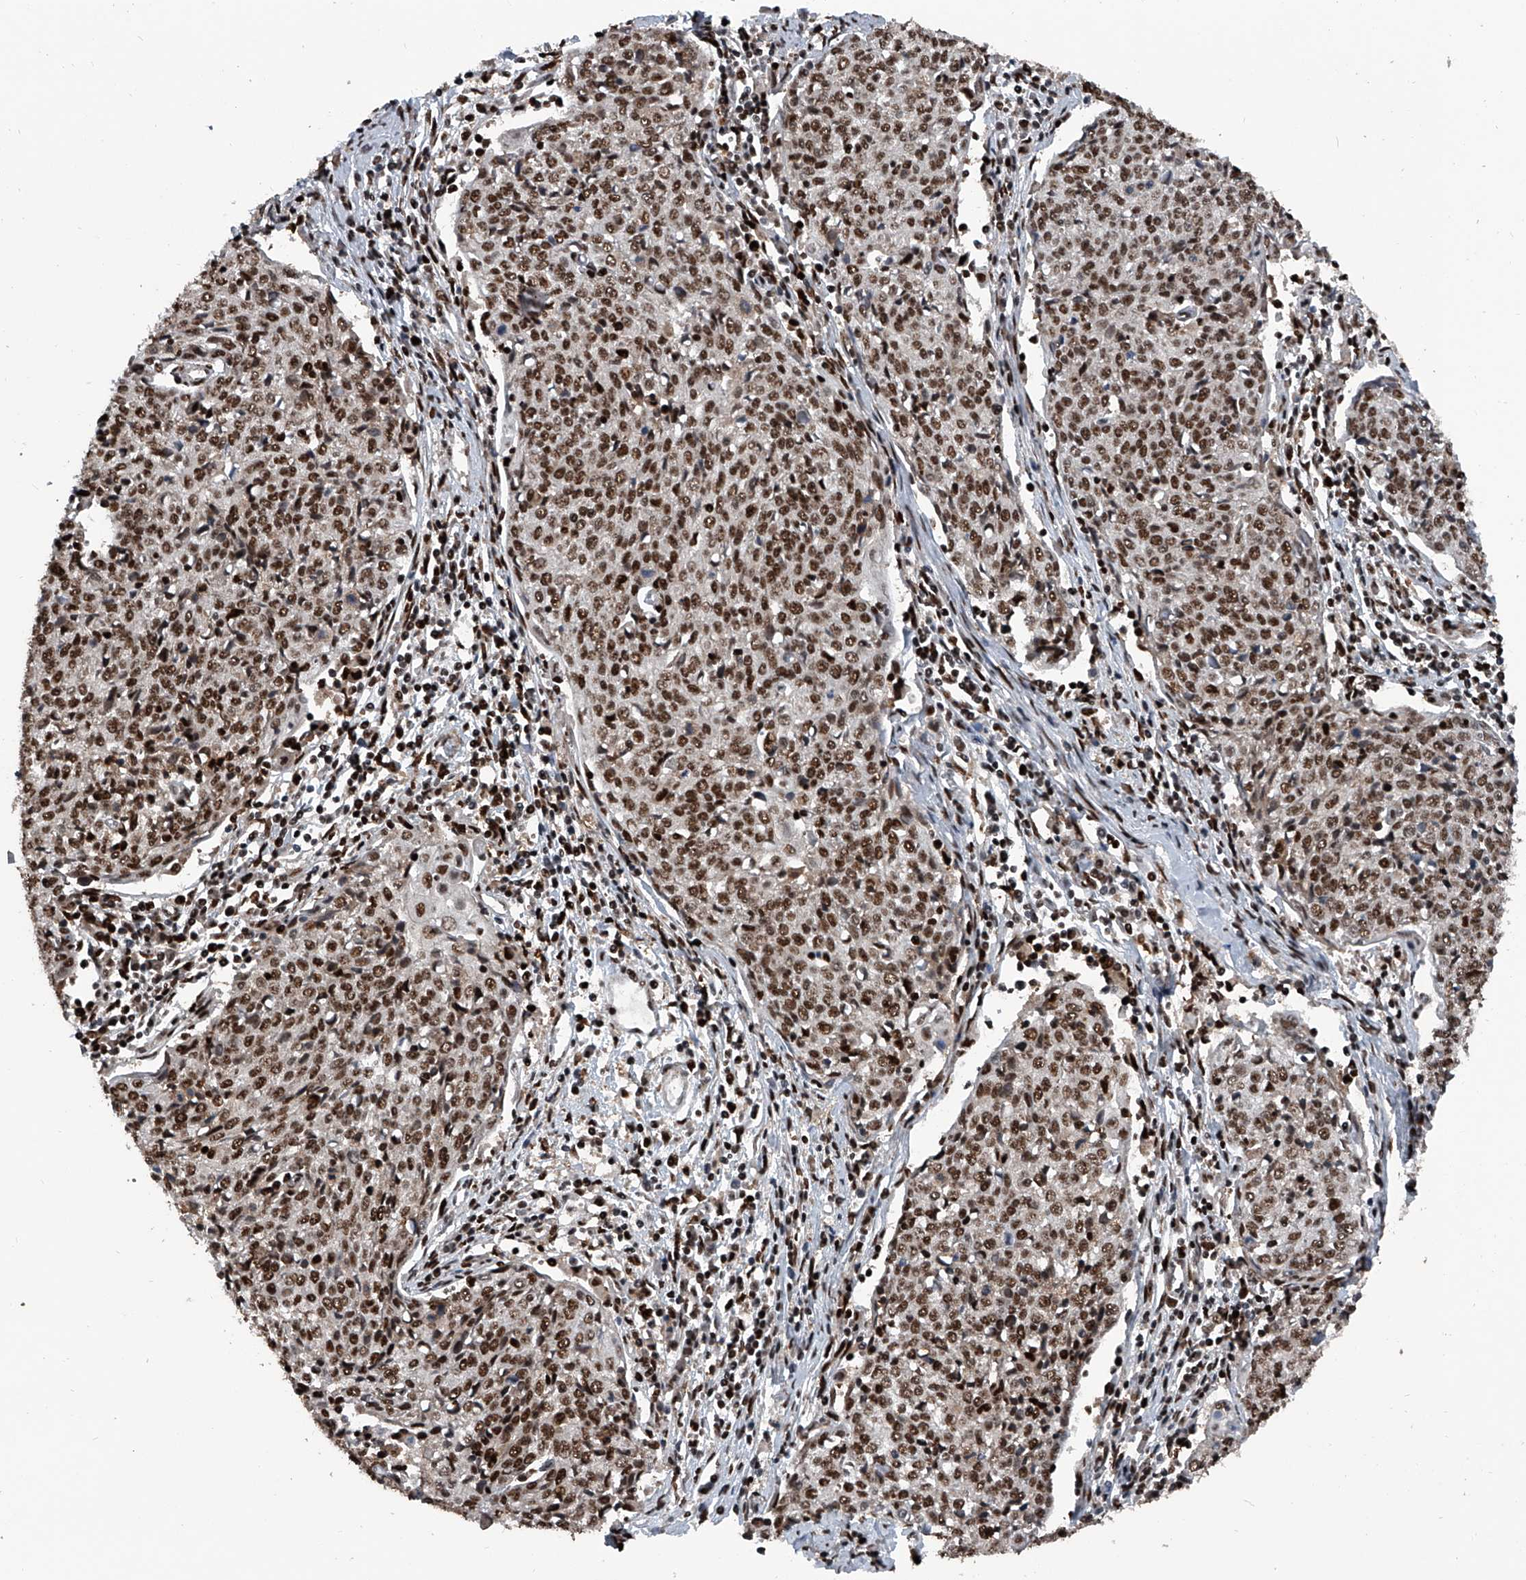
{"staining": {"intensity": "moderate", "quantity": ">75%", "location": "nuclear"}, "tissue": "cervical cancer", "cell_type": "Tumor cells", "image_type": "cancer", "snomed": [{"axis": "morphology", "description": "Squamous cell carcinoma, NOS"}, {"axis": "topography", "description": "Cervix"}], "caption": "Protein analysis of cervical cancer (squamous cell carcinoma) tissue displays moderate nuclear expression in approximately >75% of tumor cells. The protein of interest is stained brown, and the nuclei are stained in blue (DAB (3,3'-diaminobenzidine) IHC with brightfield microscopy, high magnification).", "gene": "FKBP5", "patient": {"sex": "female", "age": 48}}